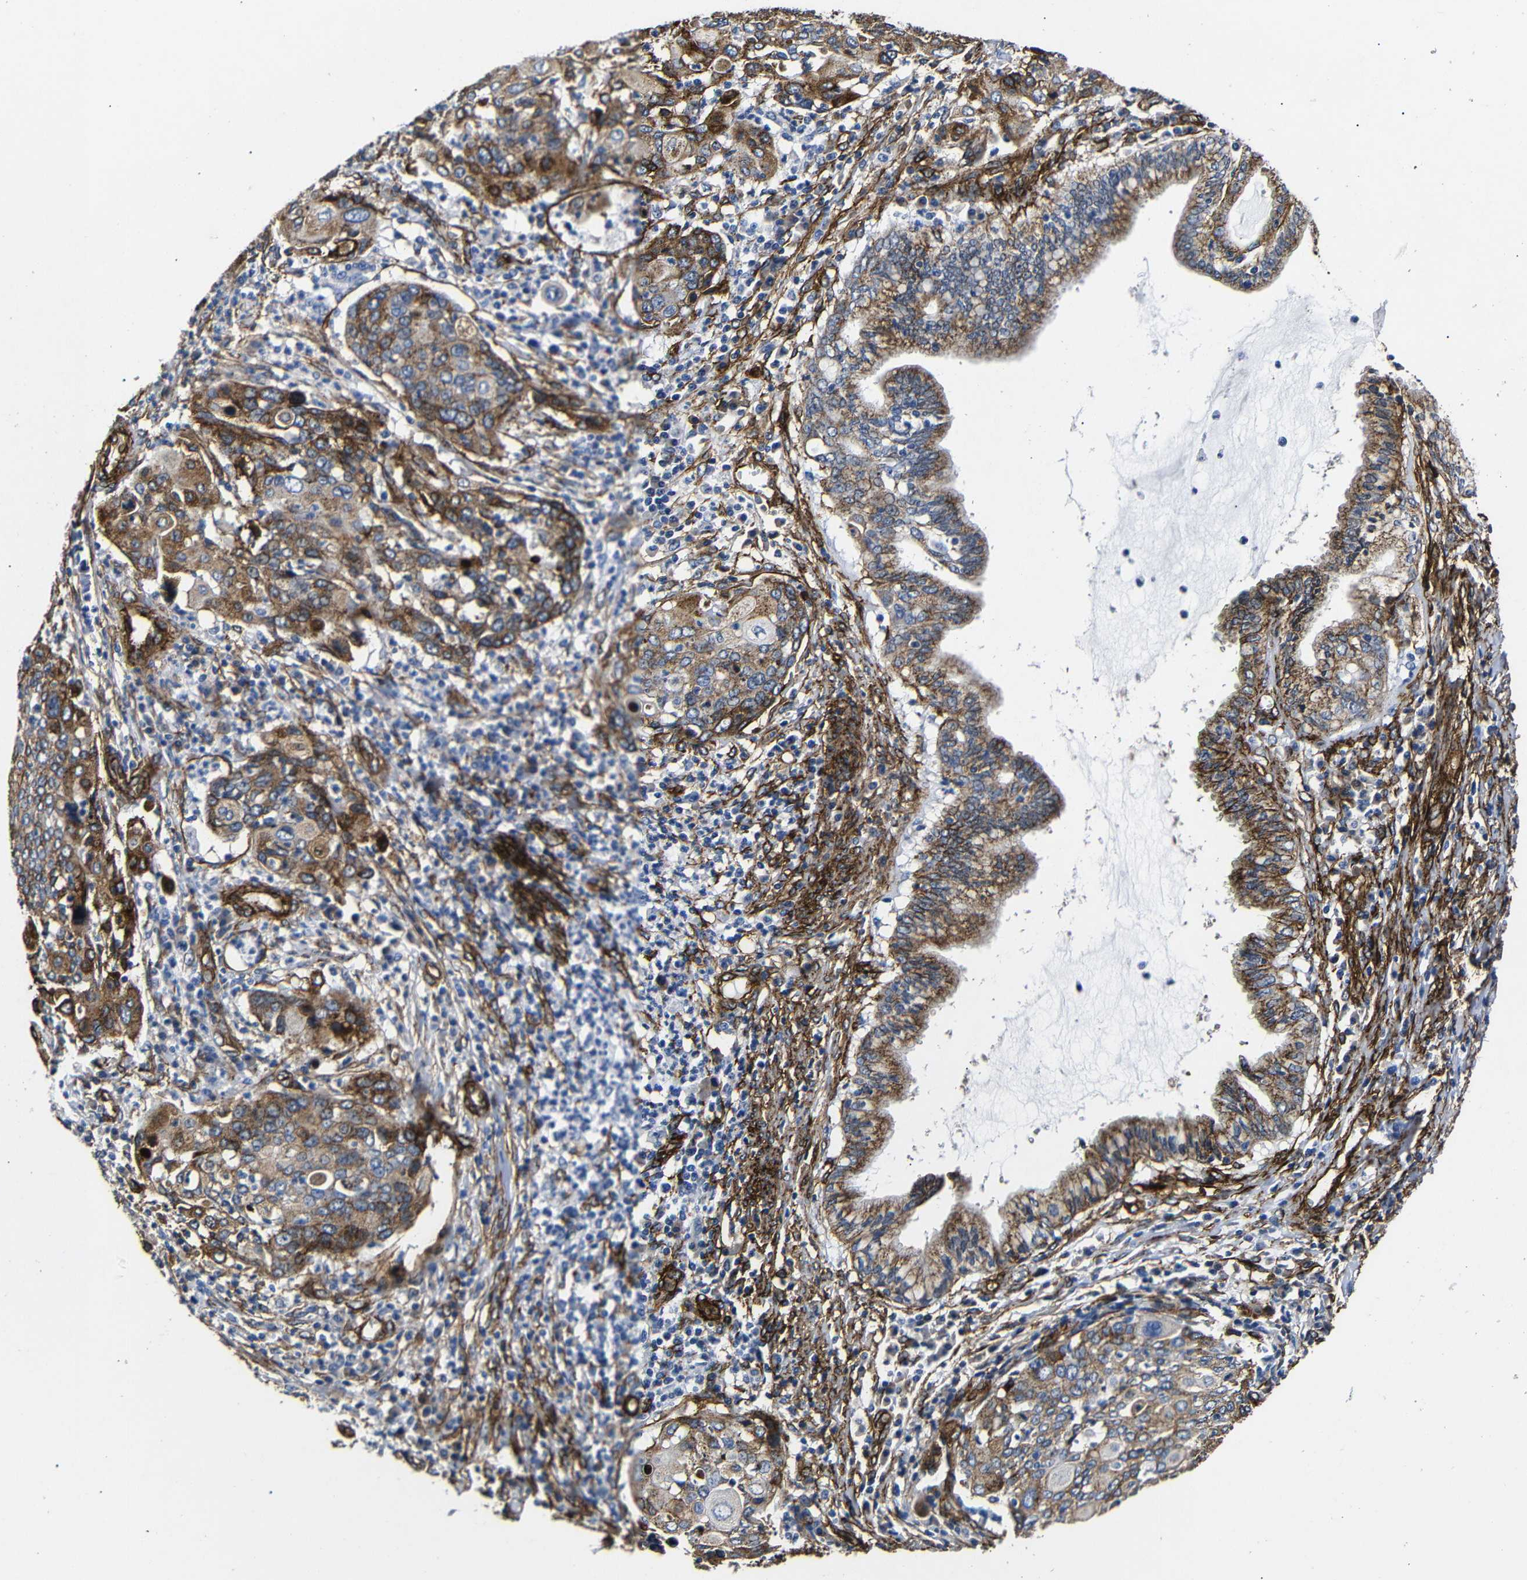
{"staining": {"intensity": "moderate", "quantity": "25%-75%", "location": "cytoplasmic/membranous"}, "tissue": "cervical cancer", "cell_type": "Tumor cells", "image_type": "cancer", "snomed": [{"axis": "morphology", "description": "Squamous cell carcinoma, NOS"}, {"axis": "topography", "description": "Cervix"}], "caption": "Brown immunohistochemical staining in cervical cancer displays moderate cytoplasmic/membranous staining in approximately 25%-75% of tumor cells.", "gene": "CAV2", "patient": {"sex": "female", "age": 40}}